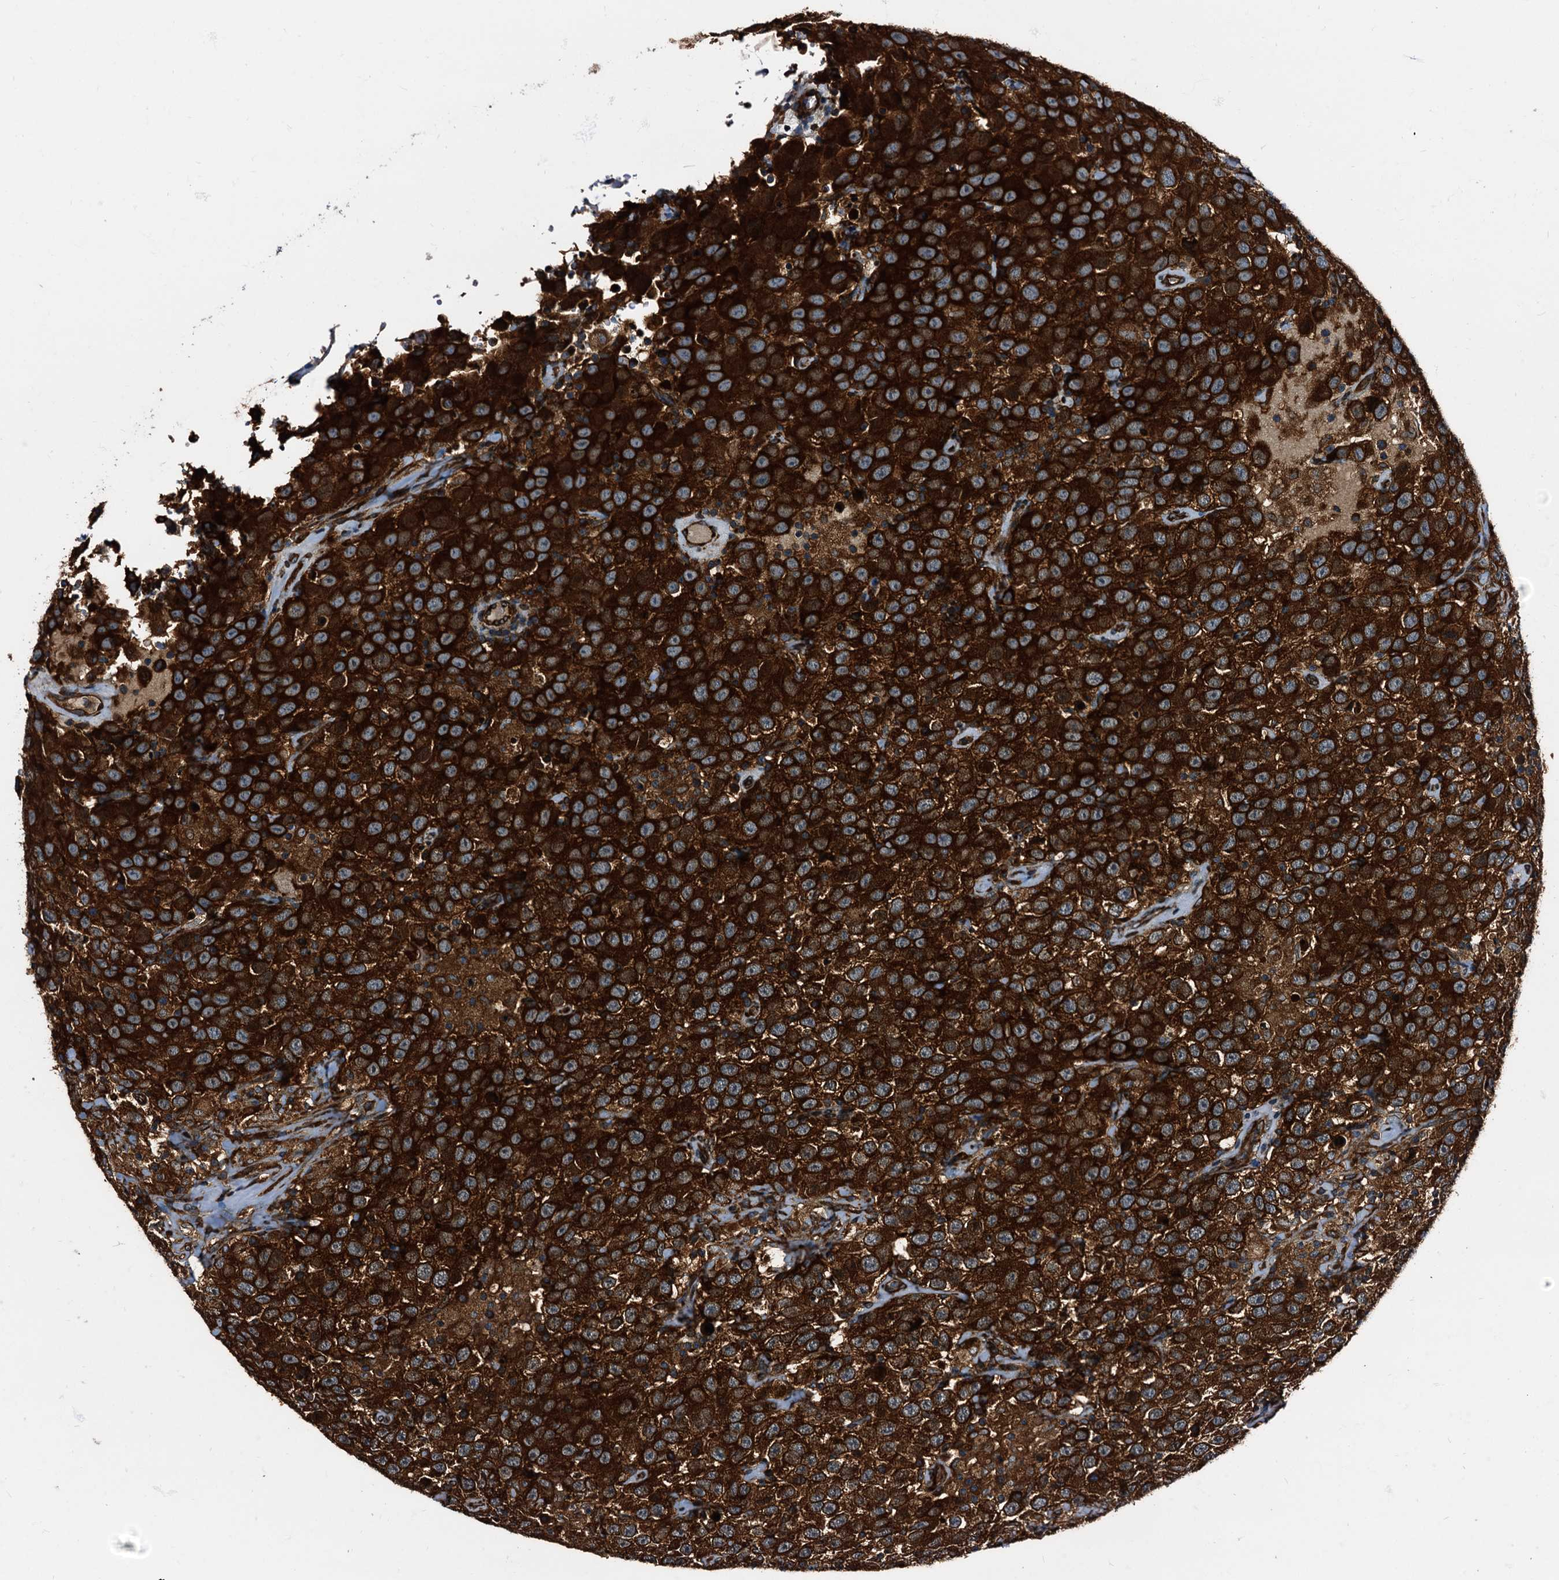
{"staining": {"intensity": "strong", "quantity": ">75%", "location": "cytoplasmic/membranous"}, "tissue": "testis cancer", "cell_type": "Tumor cells", "image_type": "cancer", "snomed": [{"axis": "morphology", "description": "Seminoma, NOS"}, {"axis": "topography", "description": "Testis"}], "caption": "Testis cancer stained with a protein marker demonstrates strong staining in tumor cells.", "gene": "PEX5", "patient": {"sex": "male", "age": 41}}